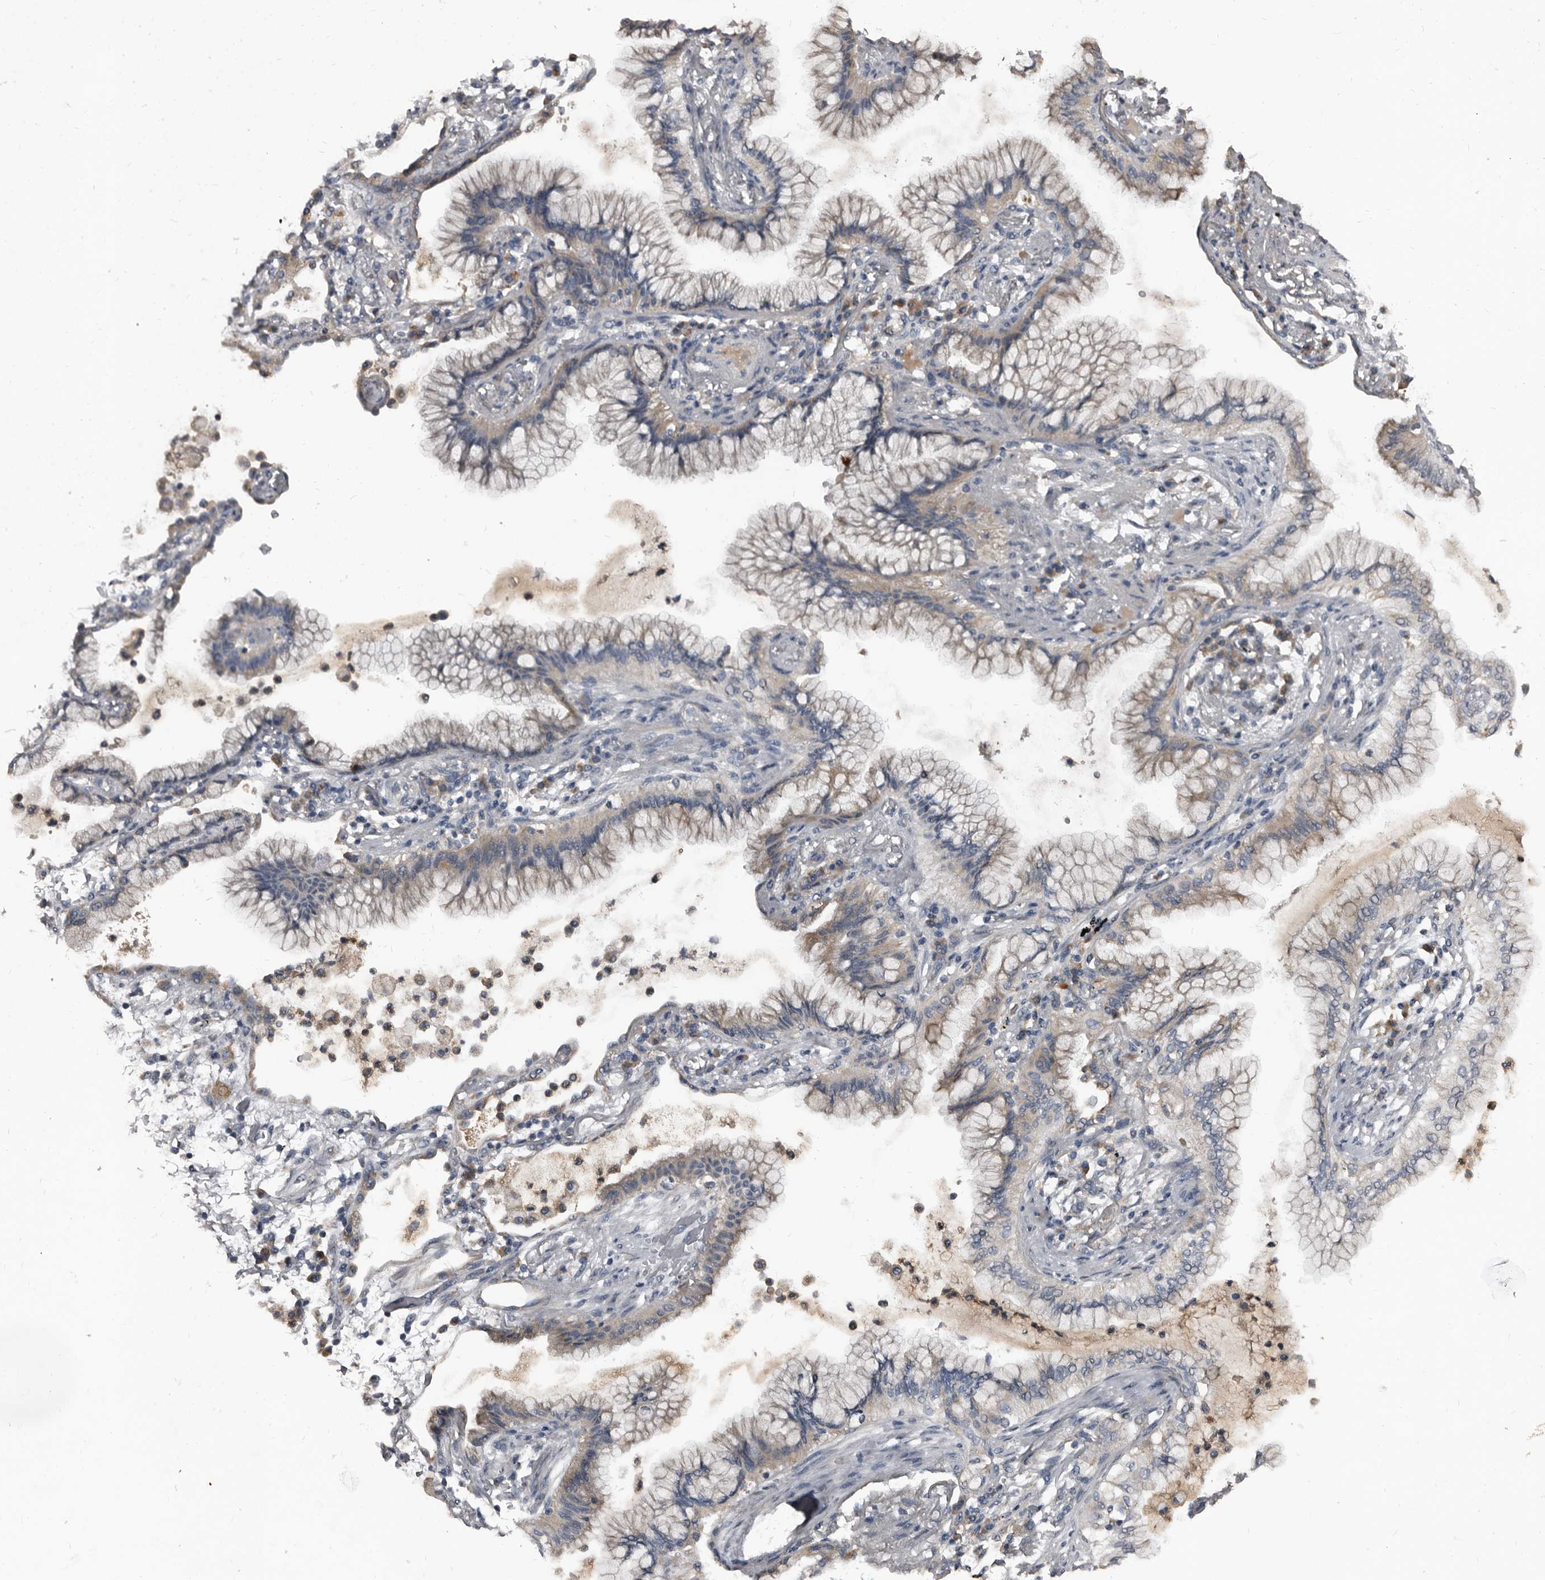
{"staining": {"intensity": "weak", "quantity": "25%-75%", "location": "cytoplasmic/membranous"}, "tissue": "lung cancer", "cell_type": "Tumor cells", "image_type": "cancer", "snomed": [{"axis": "morphology", "description": "Adenocarcinoma, NOS"}, {"axis": "topography", "description": "Lung"}], "caption": "Immunohistochemical staining of human adenocarcinoma (lung) displays weak cytoplasmic/membranous protein positivity in about 25%-75% of tumor cells. (IHC, brightfield microscopy, high magnification).", "gene": "GREB1", "patient": {"sex": "female", "age": 70}}